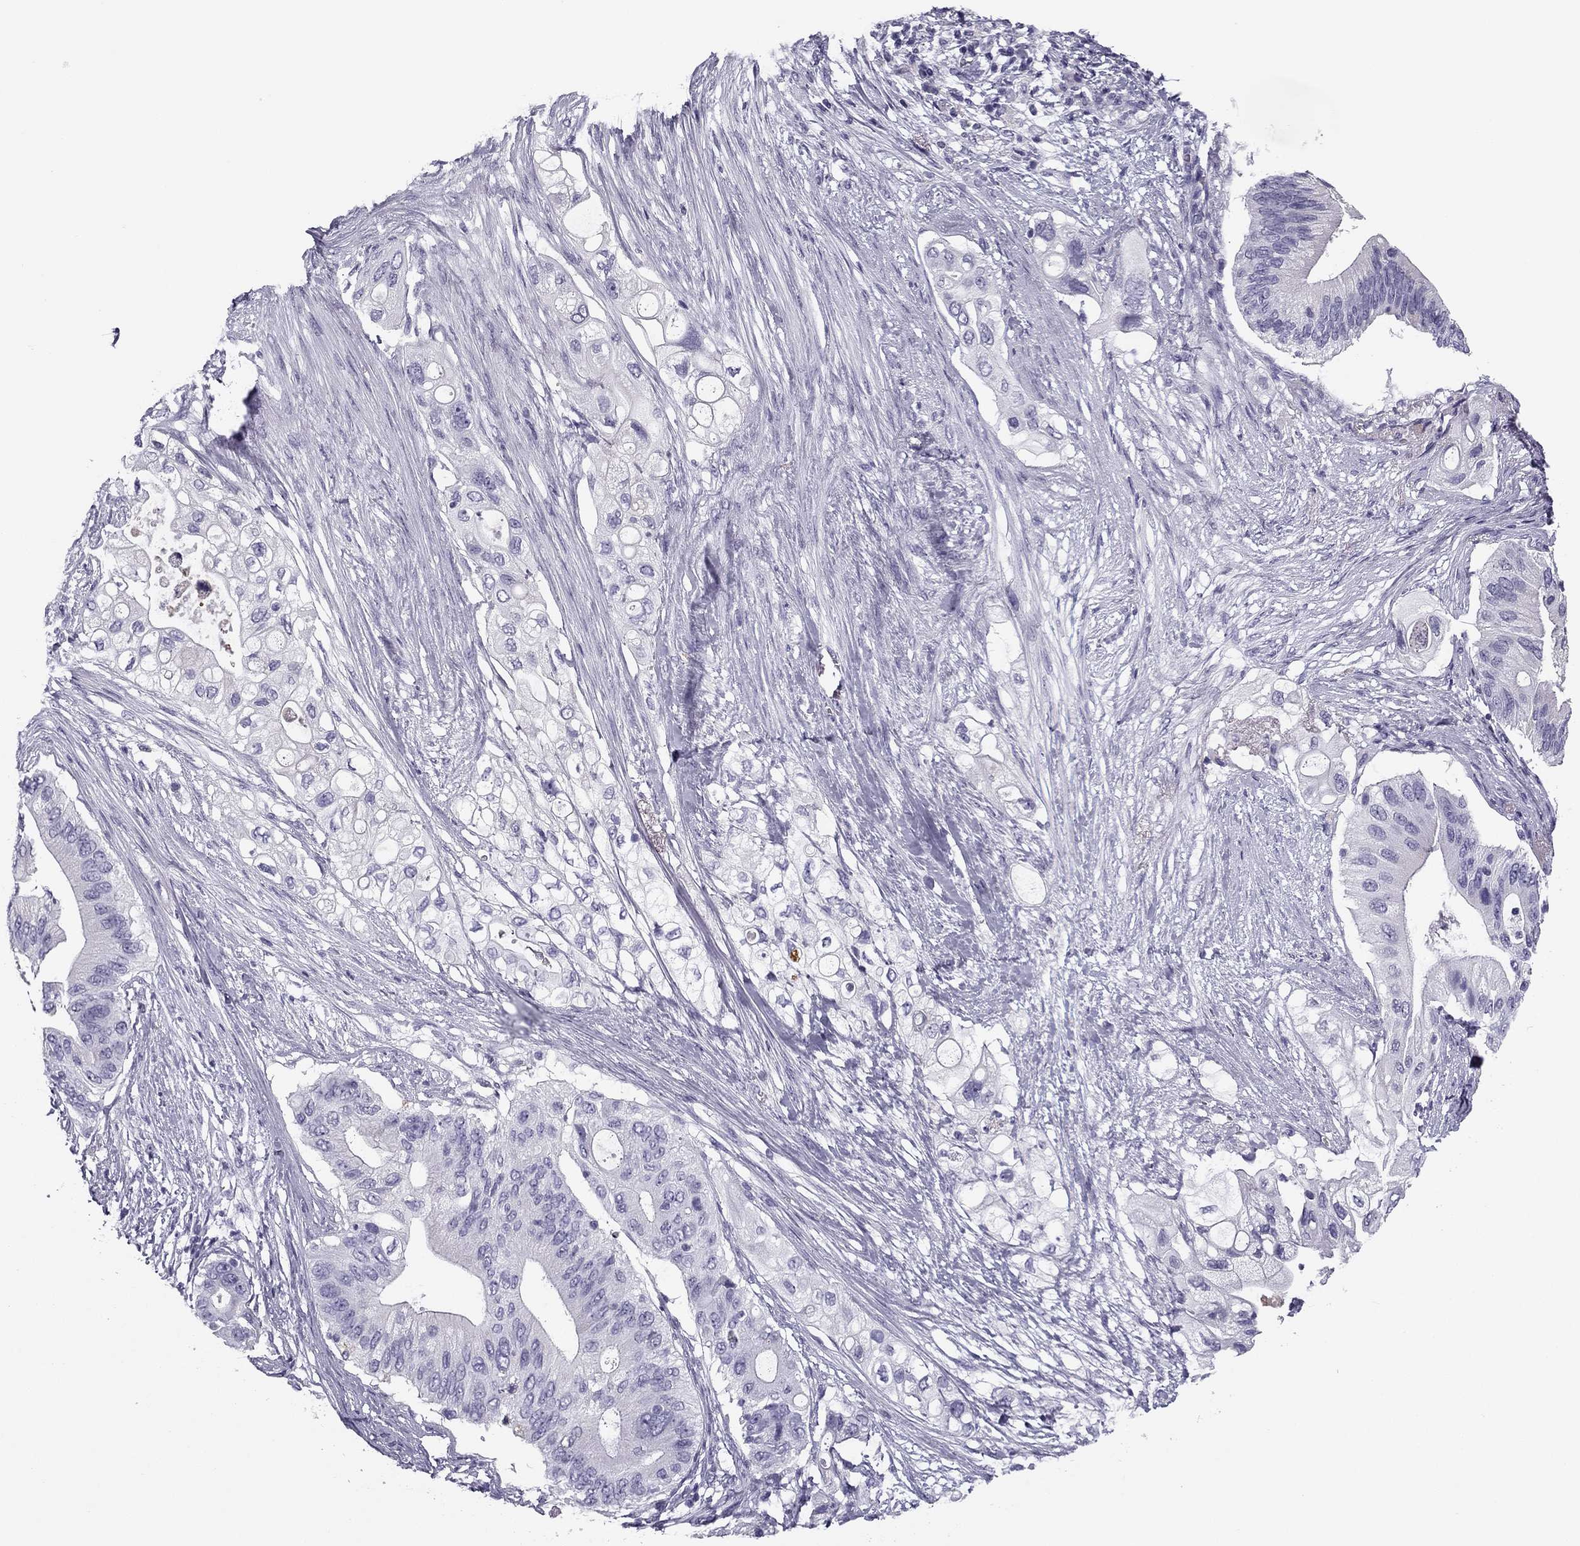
{"staining": {"intensity": "negative", "quantity": "none", "location": "none"}, "tissue": "pancreatic cancer", "cell_type": "Tumor cells", "image_type": "cancer", "snomed": [{"axis": "morphology", "description": "Adenocarcinoma, NOS"}, {"axis": "topography", "description": "Pancreas"}], "caption": "IHC photomicrograph of neoplastic tissue: pancreatic cancer (adenocarcinoma) stained with DAB displays no significant protein staining in tumor cells.", "gene": "MC5R", "patient": {"sex": "female", "age": 72}}